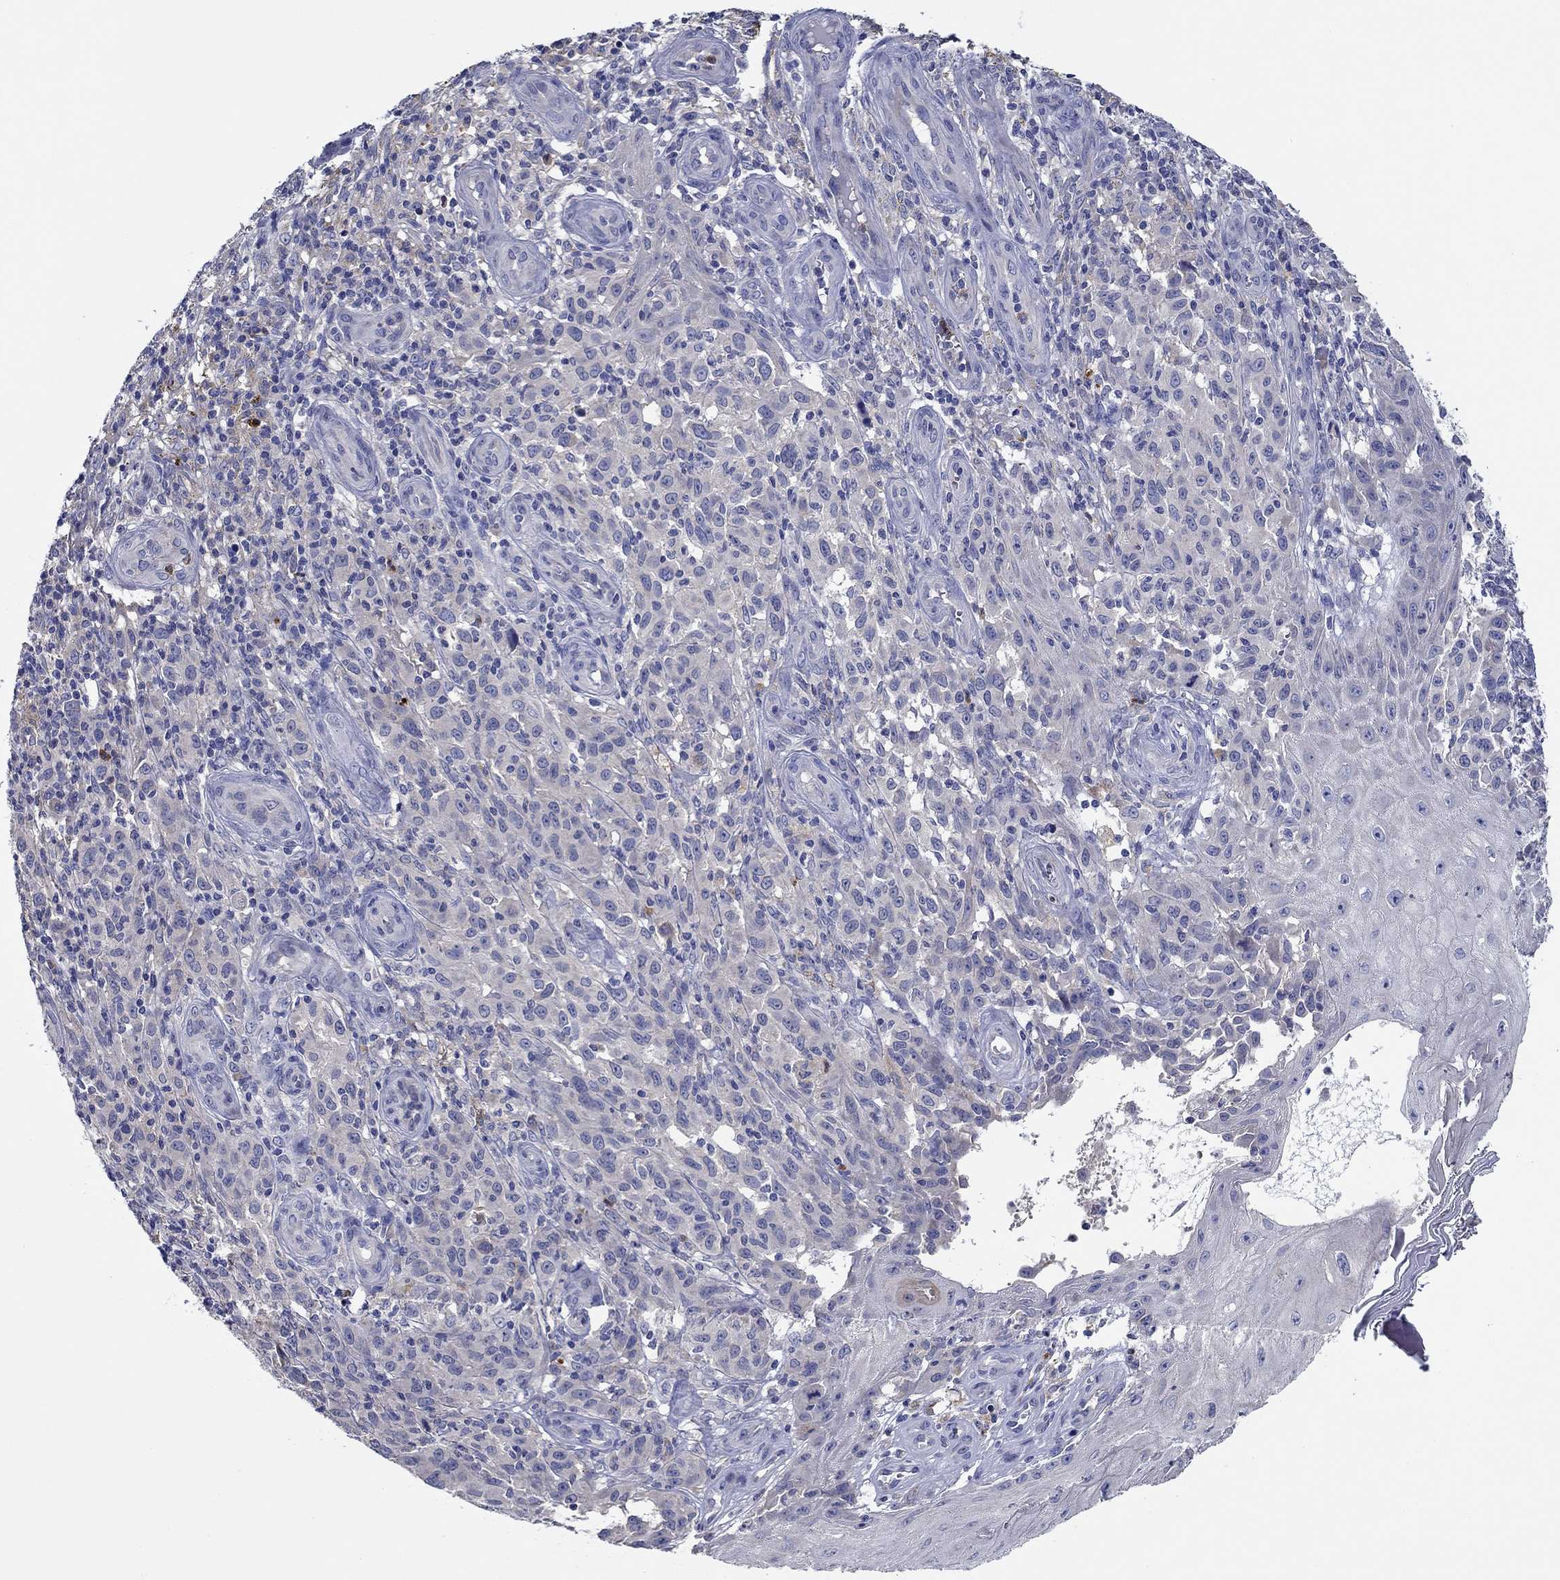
{"staining": {"intensity": "negative", "quantity": "none", "location": "none"}, "tissue": "melanoma", "cell_type": "Tumor cells", "image_type": "cancer", "snomed": [{"axis": "morphology", "description": "Malignant melanoma, NOS"}, {"axis": "topography", "description": "Skin"}], "caption": "Tumor cells are negative for protein expression in human malignant melanoma. (DAB immunohistochemistry with hematoxylin counter stain).", "gene": "CHIT1", "patient": {"sex": "female", "age": 53}}